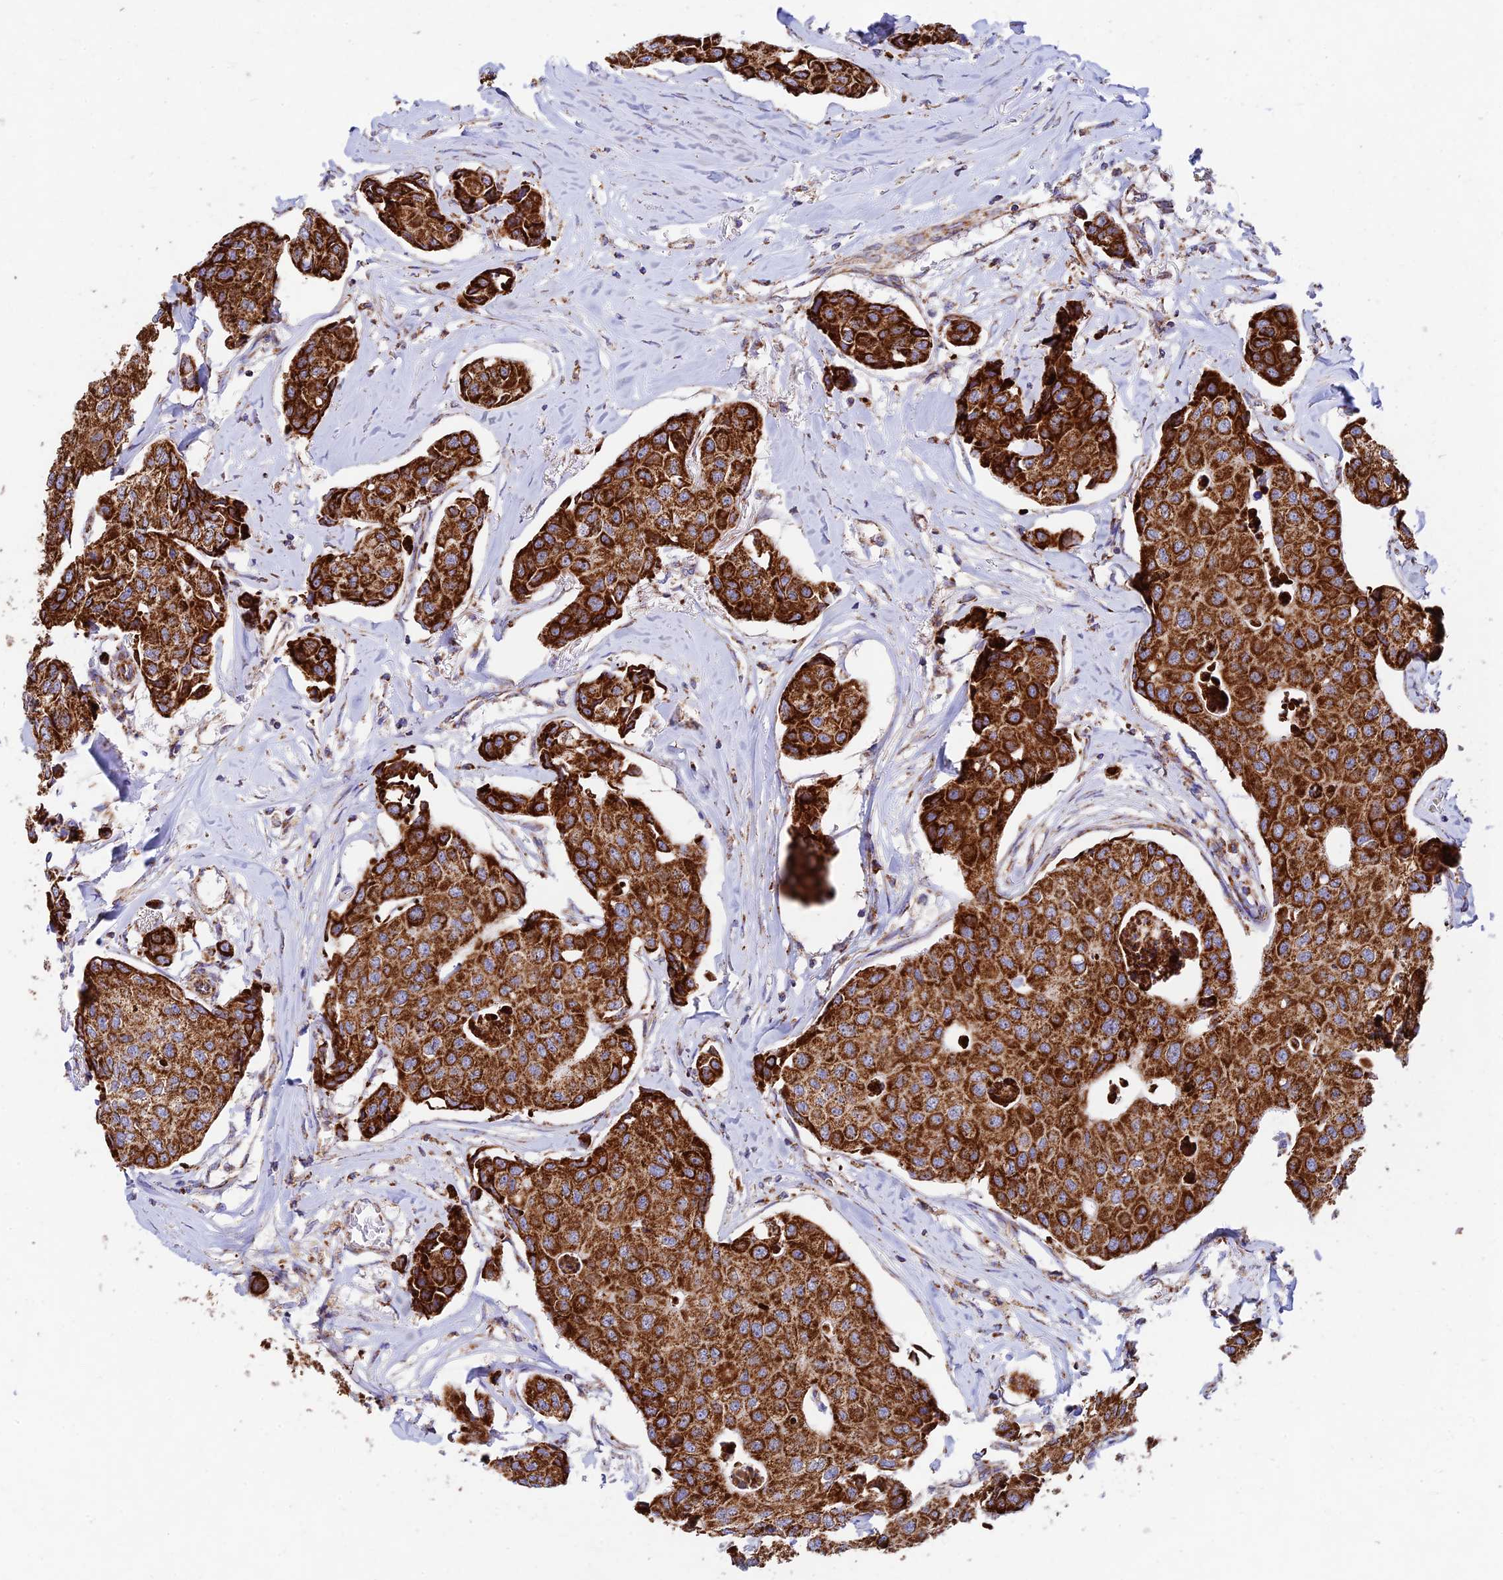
{"staining": {"intensity": "strong", "quantity": ">75%", "location": "cytoplasmic/membranous"}, "tissue": "breast cancer", "cell_type": "Tumor cells", "image_type": "cancer", "snomed": [{"axis": "morphology", "description": "Duct carcinoma"}, {"axis": "topography", "description": "Breast"}], "caption": "A high-resolution histopathology image shows immunohistochemistry staining of breast intraductal carcinoma, which shows strong cytoplasmic/membranous expression in about >75% of tumor cells.", "gene": "KHDC3L", "patient": {"sex": "female", "age": 80}}